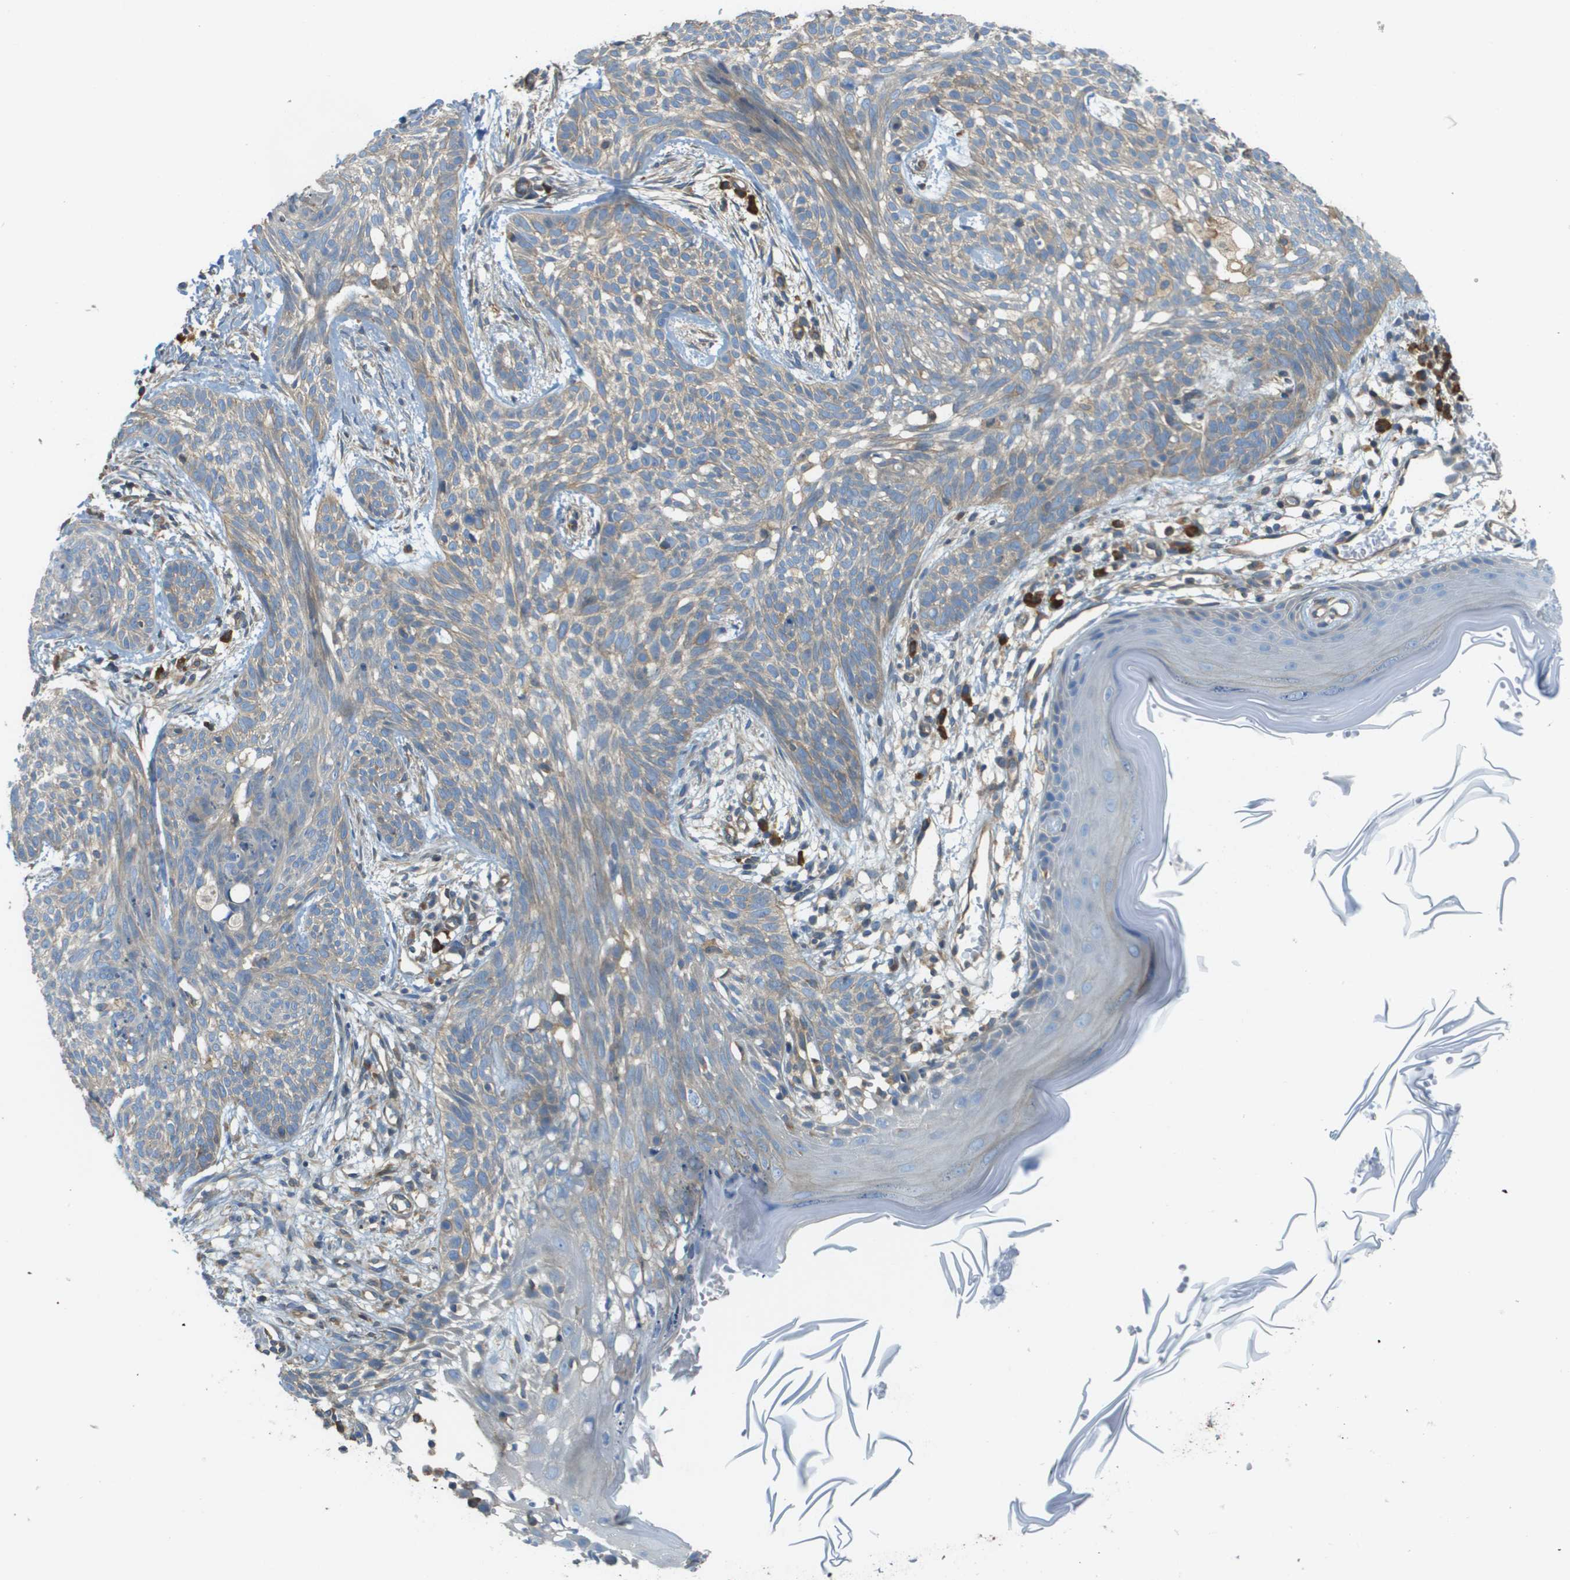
{"staining": {"intensity": "weak", "quantity": "<25%", "location": "cytoplasmic/membranous"}, "tissue": "skin cancer", "cell_type": "Tumor cells", "image_type": "cancer", "snomed": [{"axis": "morphology", "description": "Basal cell carcinoma"}, {"axis": "topography", "description": "Skin"}], "caption": "A histopathology image of skin cancer (basal cell carcinoma) stained for a protein exhibits no brown staining in tumor cells.", "gene": "DNAJB11", "patient": {"sex": "female", "age": 59}}